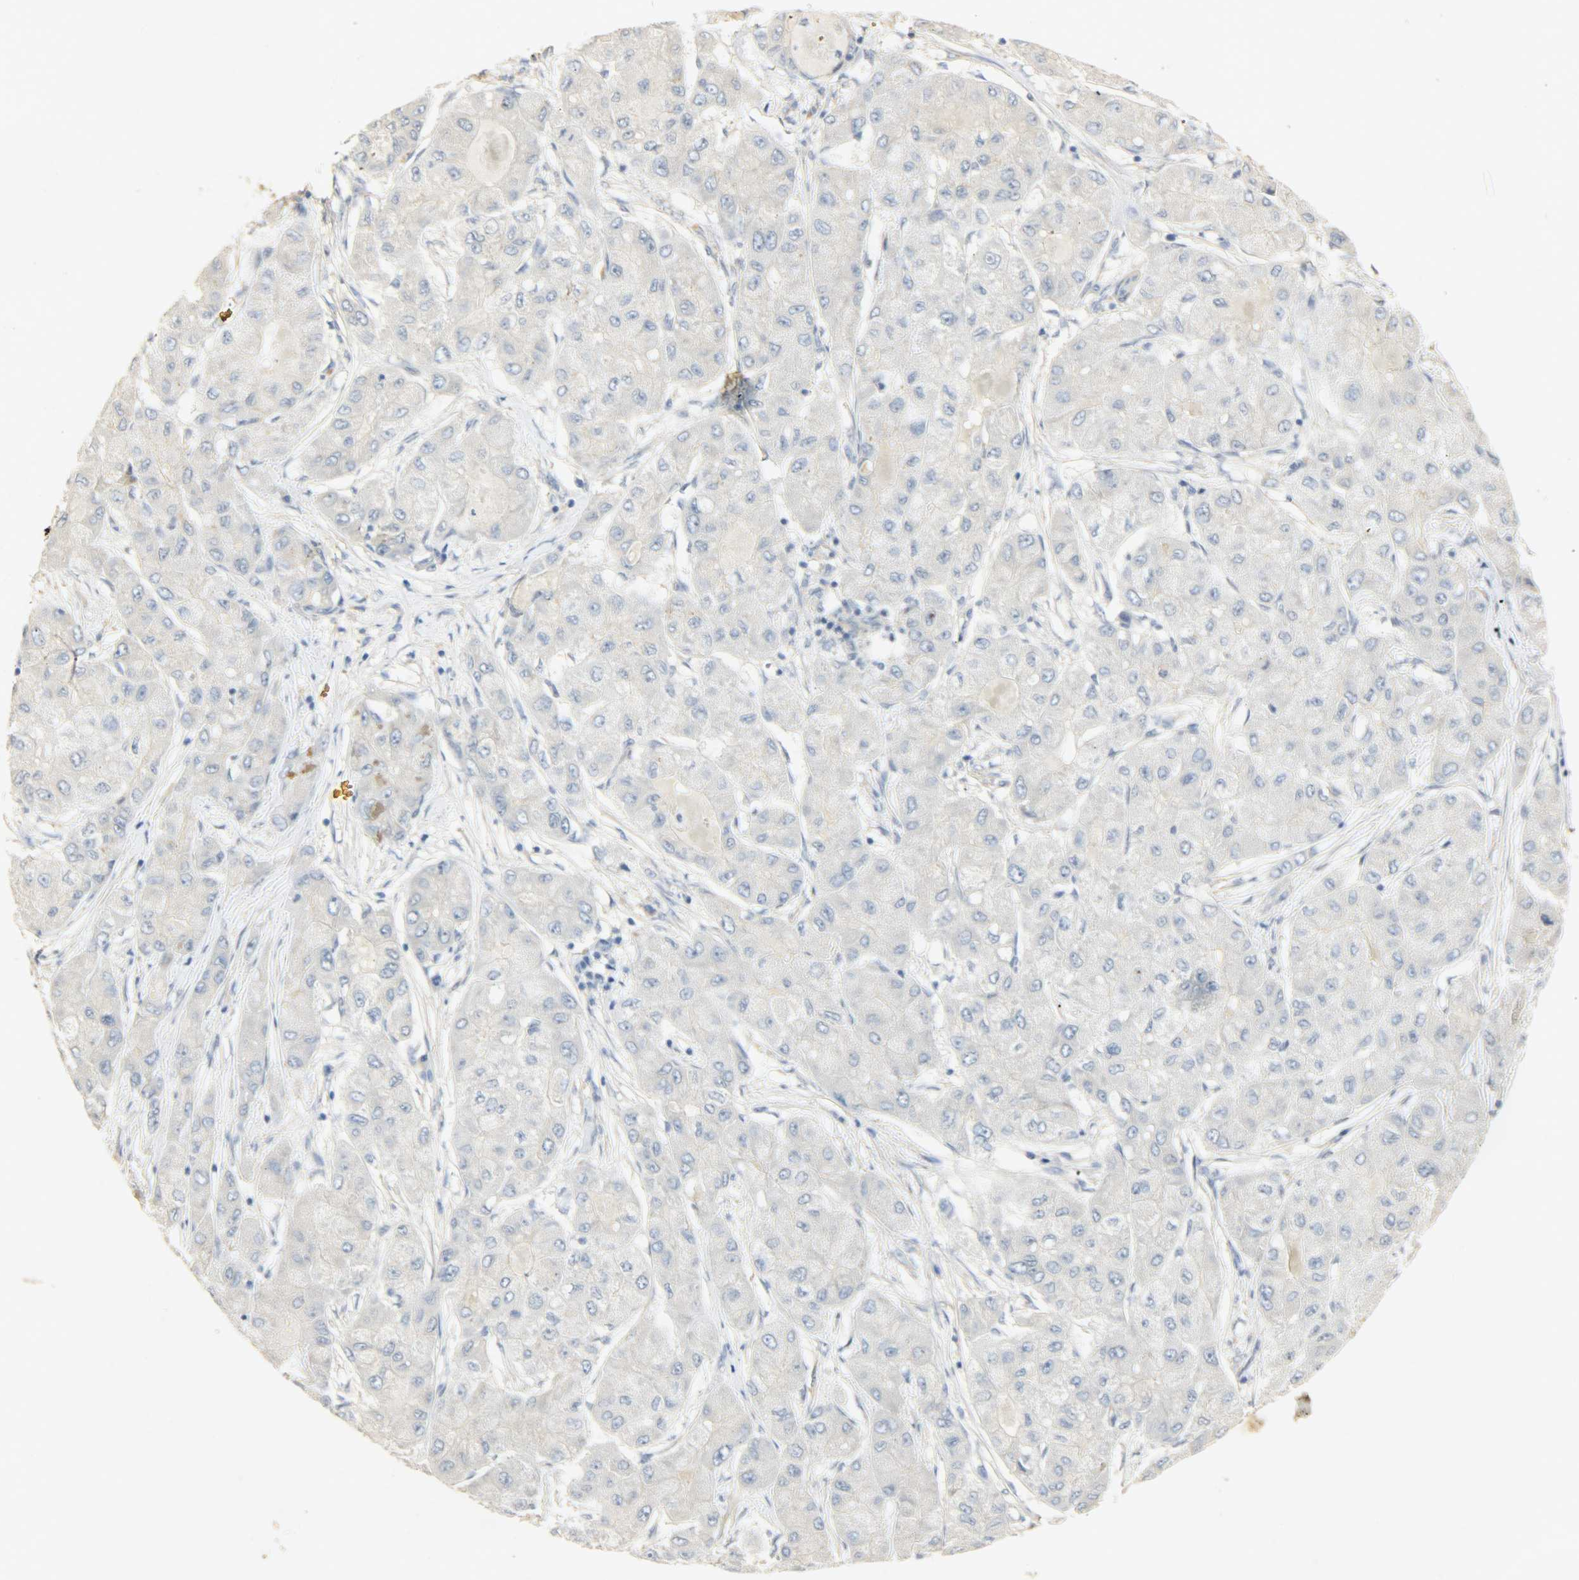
{"staining": {"intensity": "negative", "quantity": "none", "location": "none"}, "tissue": "liver cancer", "cell_type": "Tumor cells", "image_type": "cancer", "snomed": [{"axis": "morphology", "description": "Carcinoma, Hepatocellular, NOS"}, {"axis": "topography", "description": "Liver"}], "caption": "Tumor cells show no significant staining in liver cancer.", "gene": "USP13", "patient": {"sex": "male", "age": 80}}